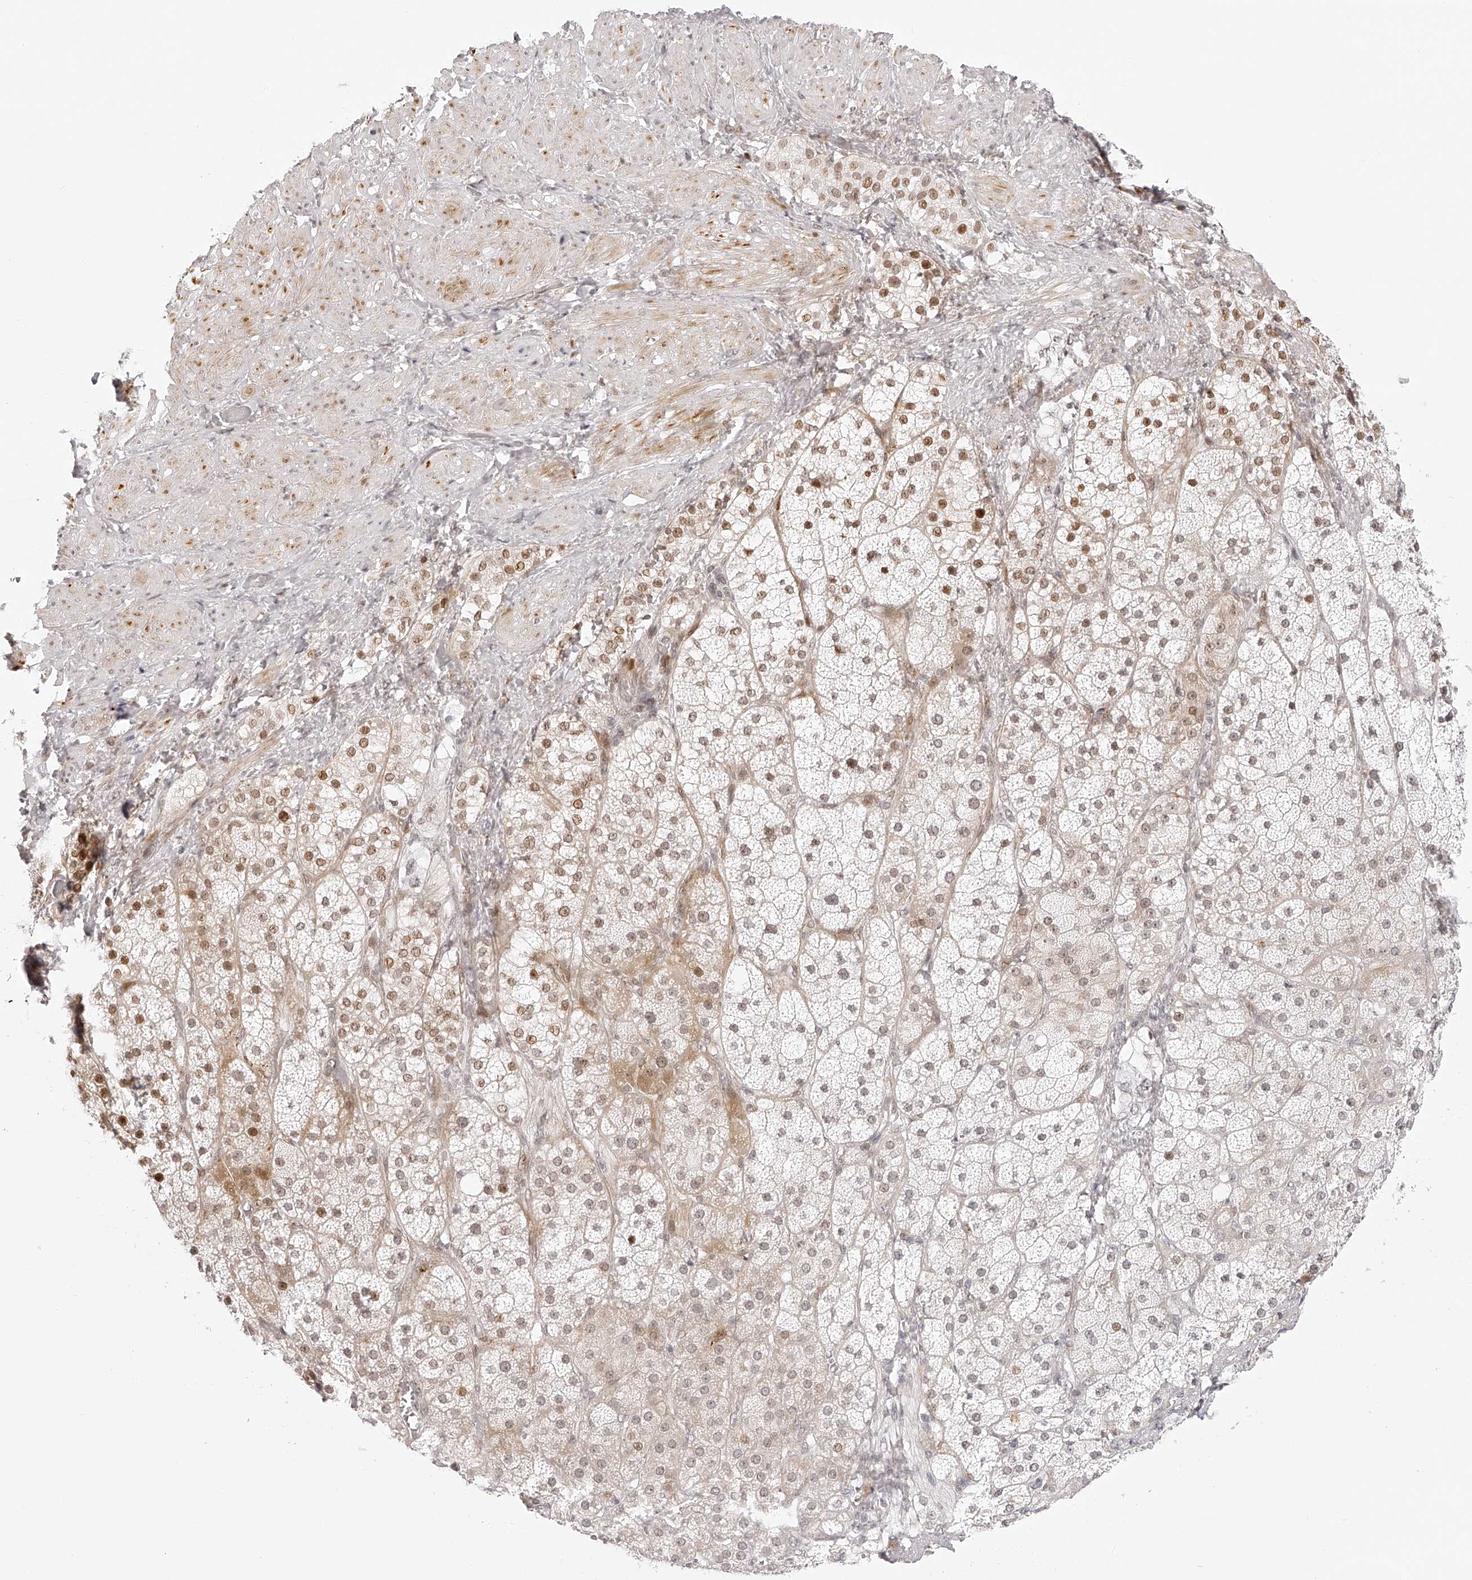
{"staining": {"intensity": "strong", "quantity": "25%-75%", "location": "nuclear"}, "tissue": "adrenal gland", "cell_type": "Glandular cells", "image_type": "normal", "snomed": [{"axis": "morphology", "description": "Normal tissue, NOS"}, {"axis": "topography", "description": "Adrenal gland"}], "caption": "A high amount of strong nuclear expression is identified in approximately 25%-75% of glandular cells in normal adrenal gland.", "gene": "PLEKHG1", "patient": {"sex": "male", "age": 57}}